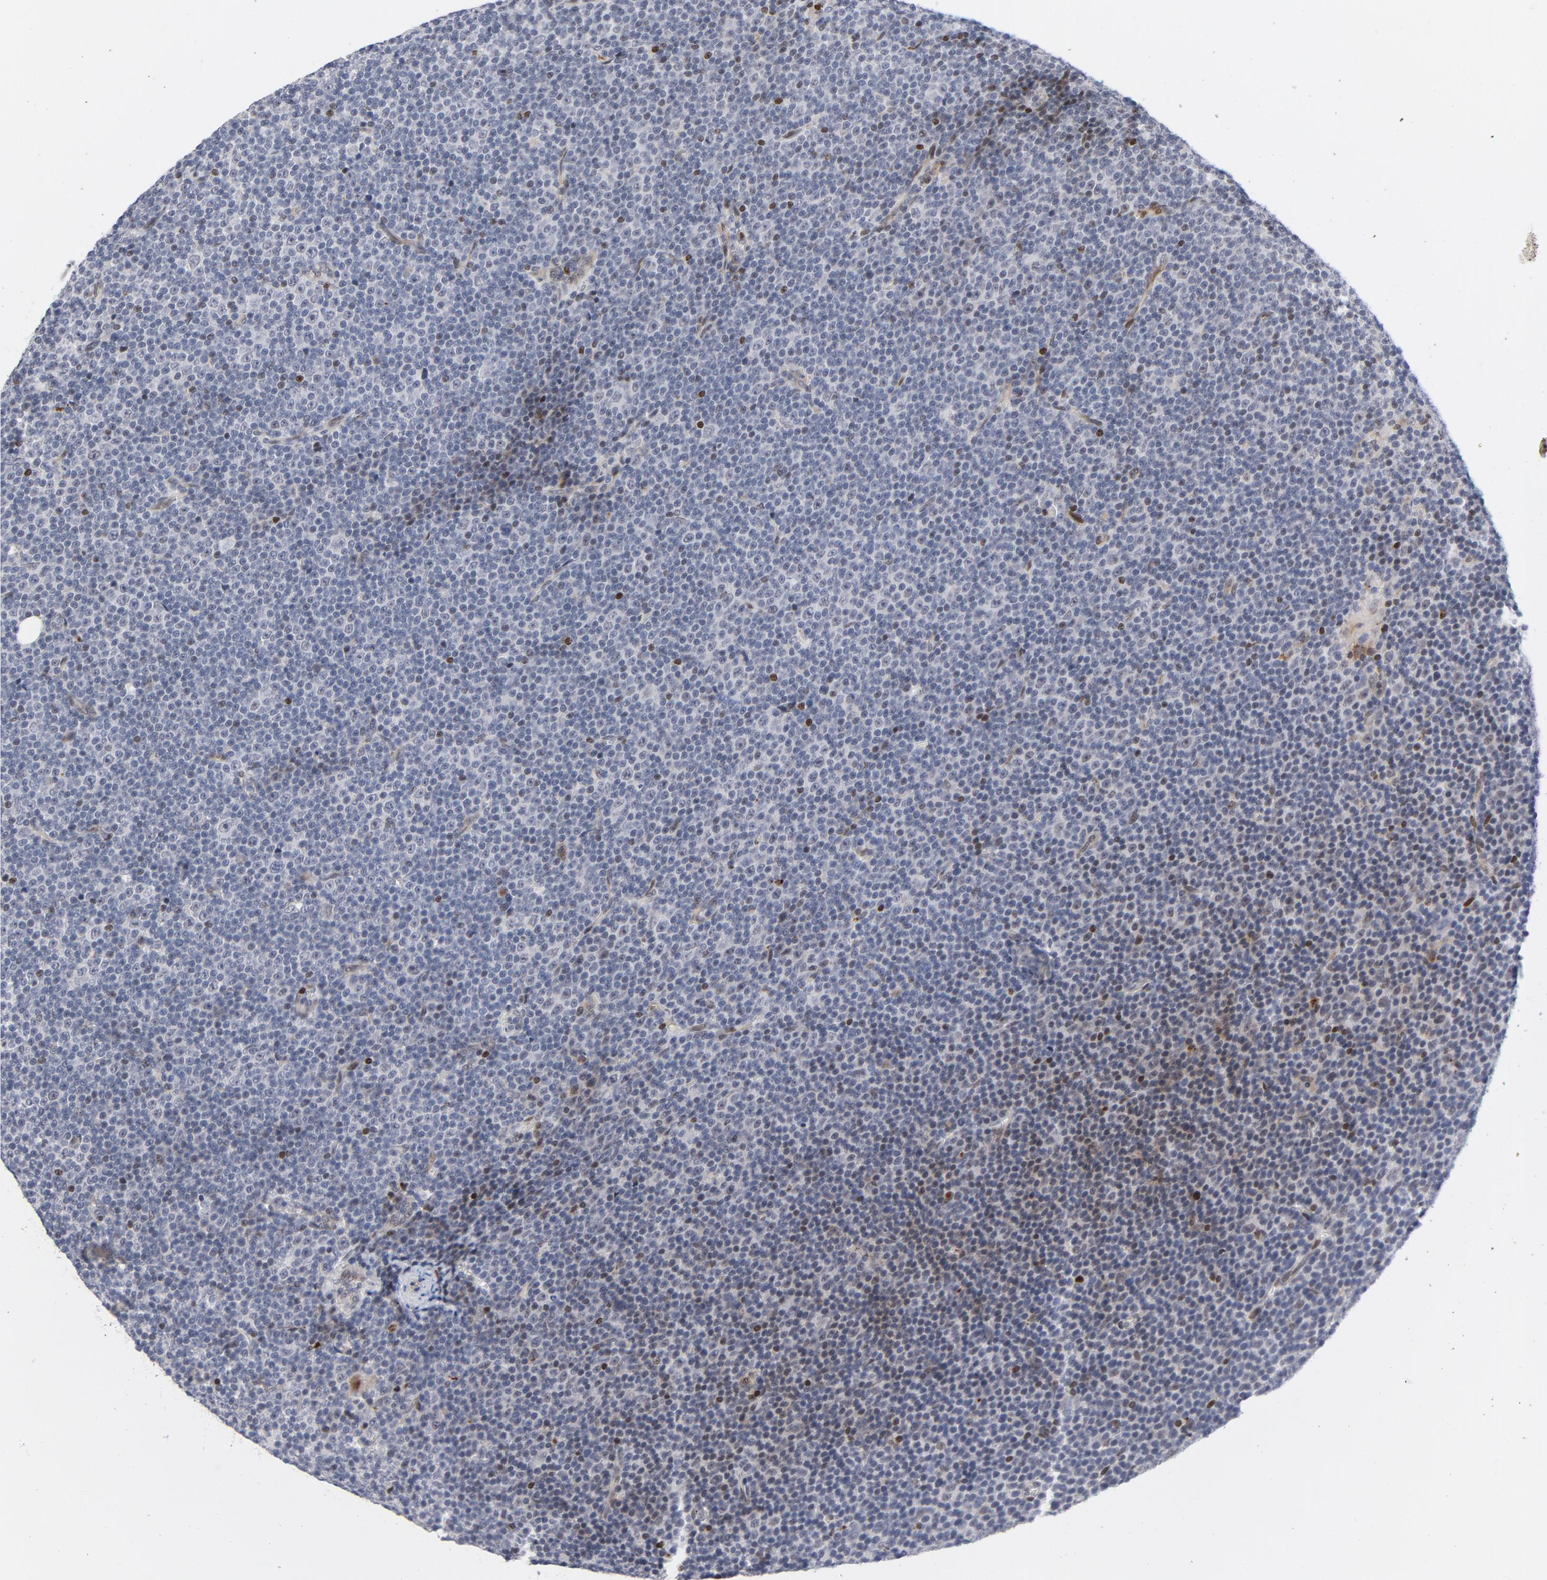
{"staining": {"intensity": "weak", "quantity": "<25%", "location": "nuclear"}, "tissue": "lymphoma", "cell_type": "Tumor cells", "image_type": "cancer", "snomed": [{"axis": "morphology", "description": "Malignant lymphoma, non-Hodgkin's type, Low grade"}, {"axis": "topography", "description": "Lymph node"}], "caption": "Tumor cells show no significant staining in malignant lymphoma, non-Hodgkin's type (low-grade).", "gene": "NFIC", "patient": {"sex": "female", "age": 67}}